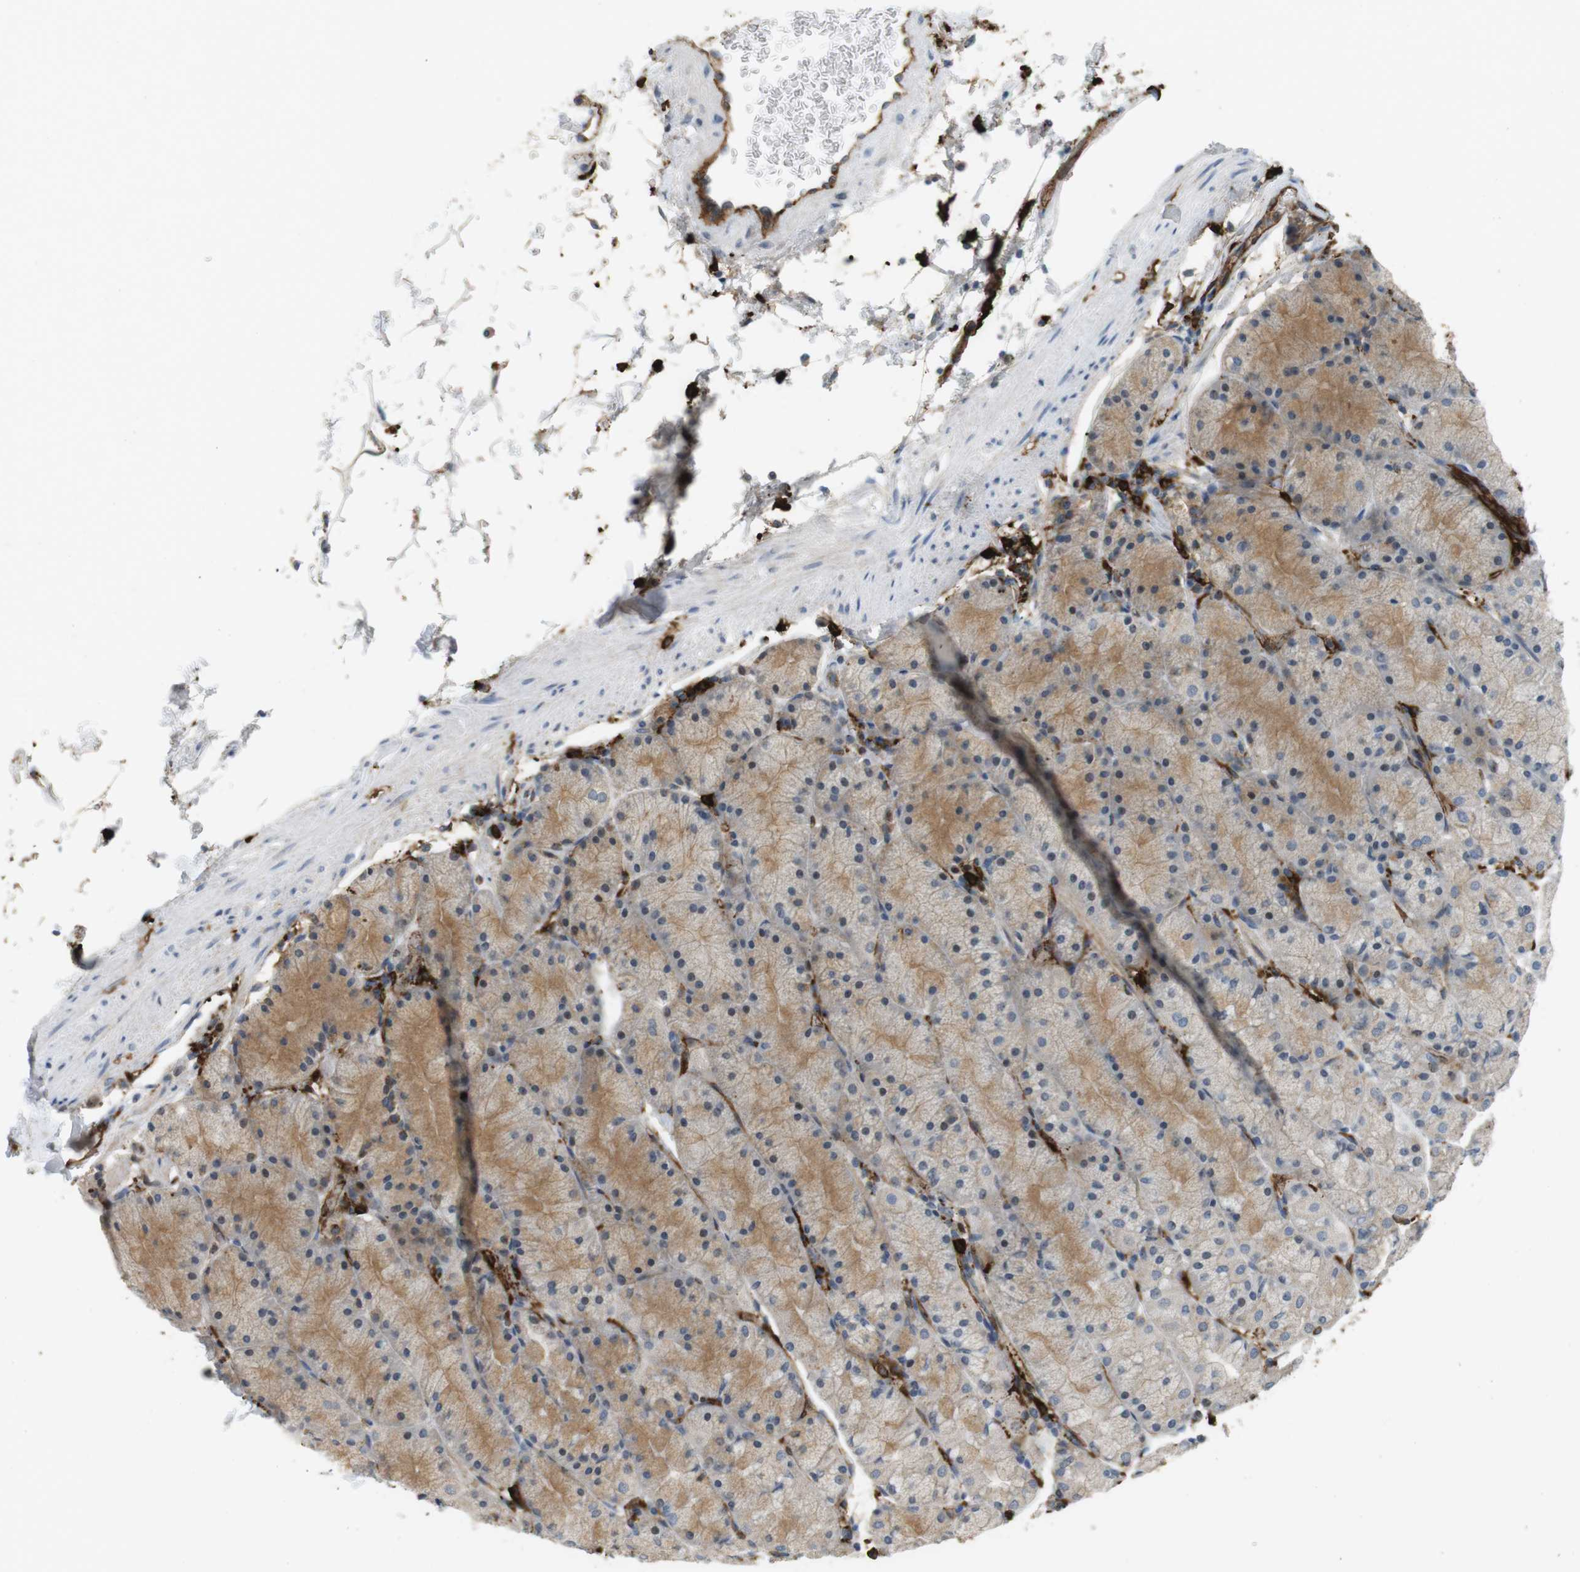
{"staining": {"intensity": "moderate", "quantity": "25%-75%", "location": "cytoplasmic/membranous"}, "tissue": "stomach", "cell_type": "Glandular cells", "image_type": "normal", "snomed": [{"axis": "morphology", "description": "Normal tissue, NOS"}, {"axis": "topography", "description": "Stomach, upper"}, {"axis": "topography", "description": "Stomach"}], "caption": "This is an image of immunohistochemistry staining of benign stomach, which shows moderate positivity in the cytoplasmic/membranous of glandular cells.", "gene": "HLA", "patient": {"sex": "male", "age": 76}}